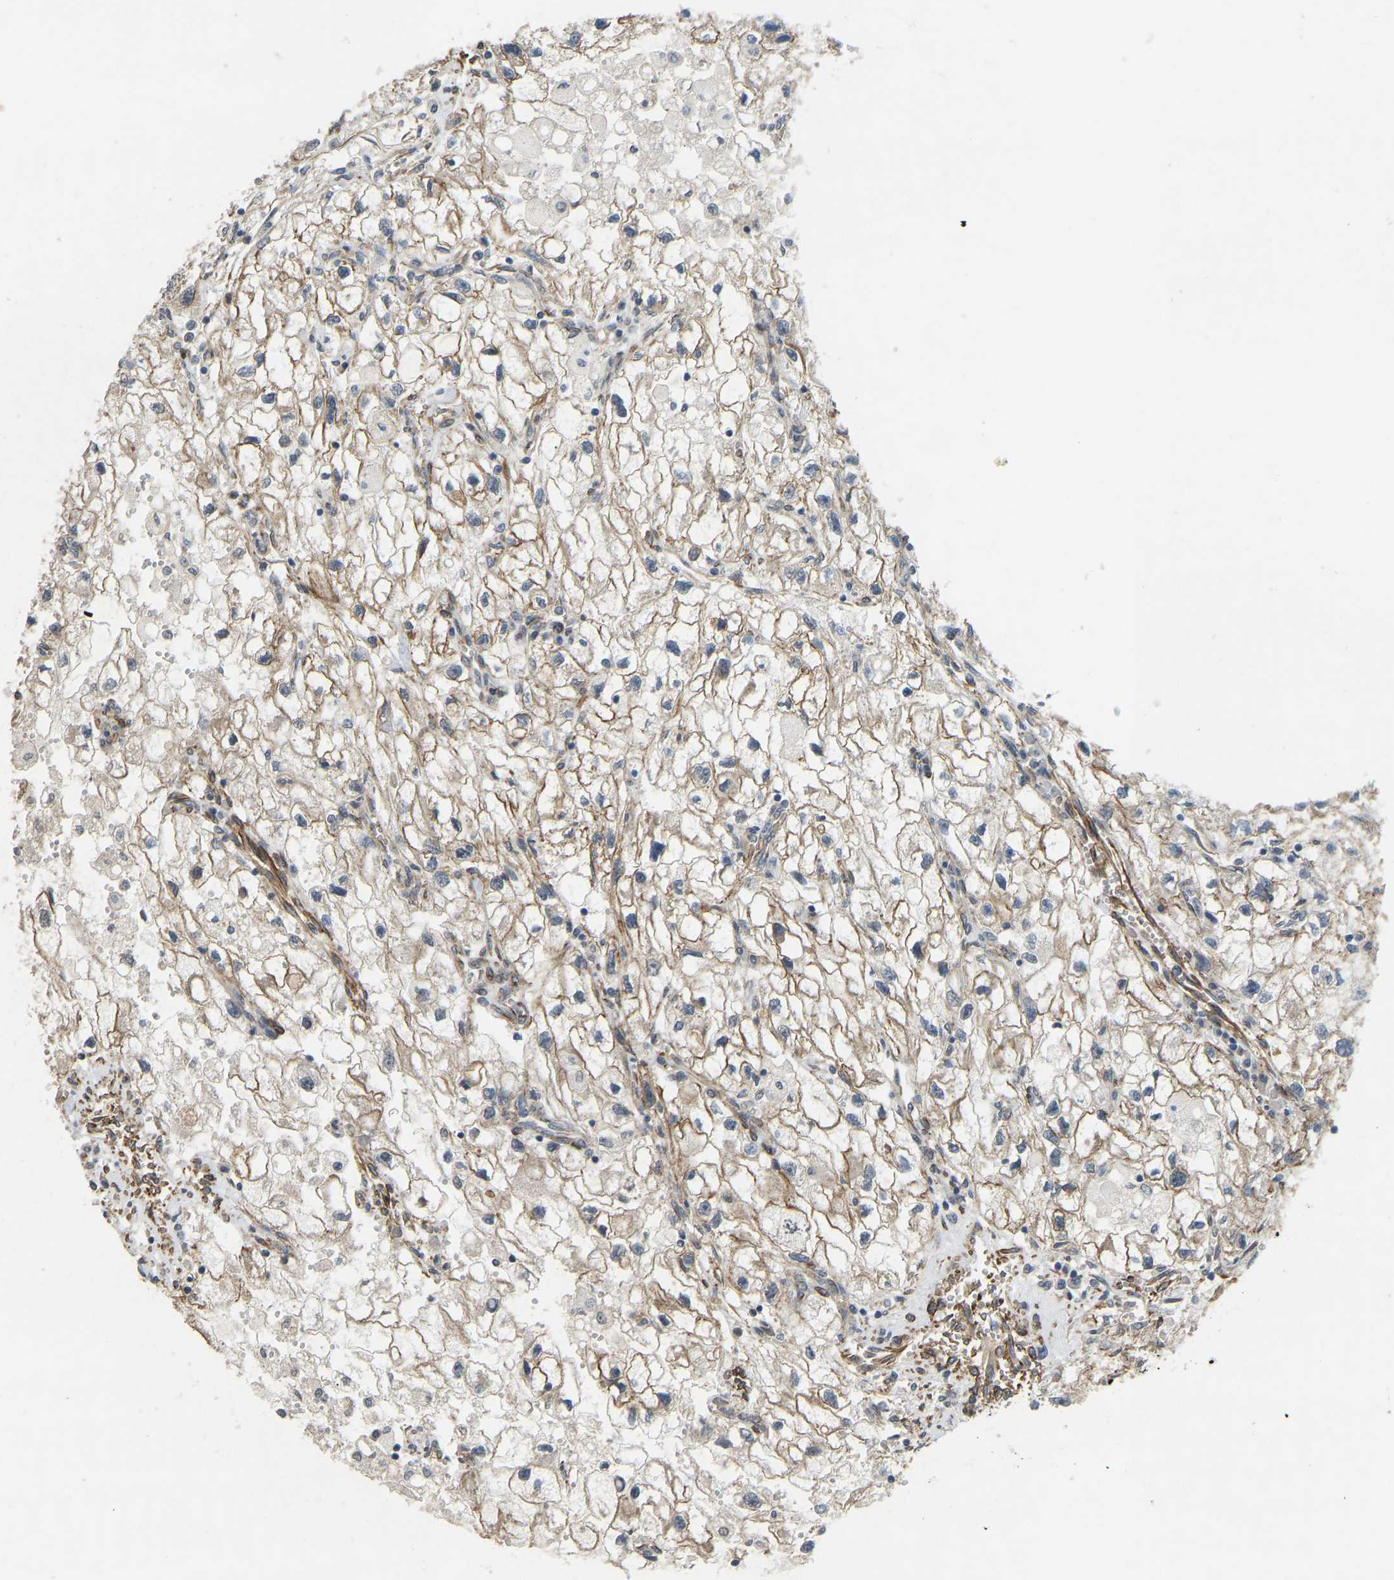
{"staining": {"intensity": "moderate", "quantity": ">75%", "location": "cytoplasmic/membranous"}, "tissue": "renal cancer", "cell_type": "Tumor cells", "image_type": "cancer", "snomed": [{"axis": "morphology", "description": "Adenocarcinoma, NOS"}, {"axis": "topography", "description": "Kidney"}], "caption": "Immunohistochemistry image of renal cancer stained for a protein (brown), which demonstrates medium levels of moderate cytoplasmic/membranous positivity in about >75% of tumor cells.", "gene": "NMB", "patient": {"sex": "female", "age": 70}}